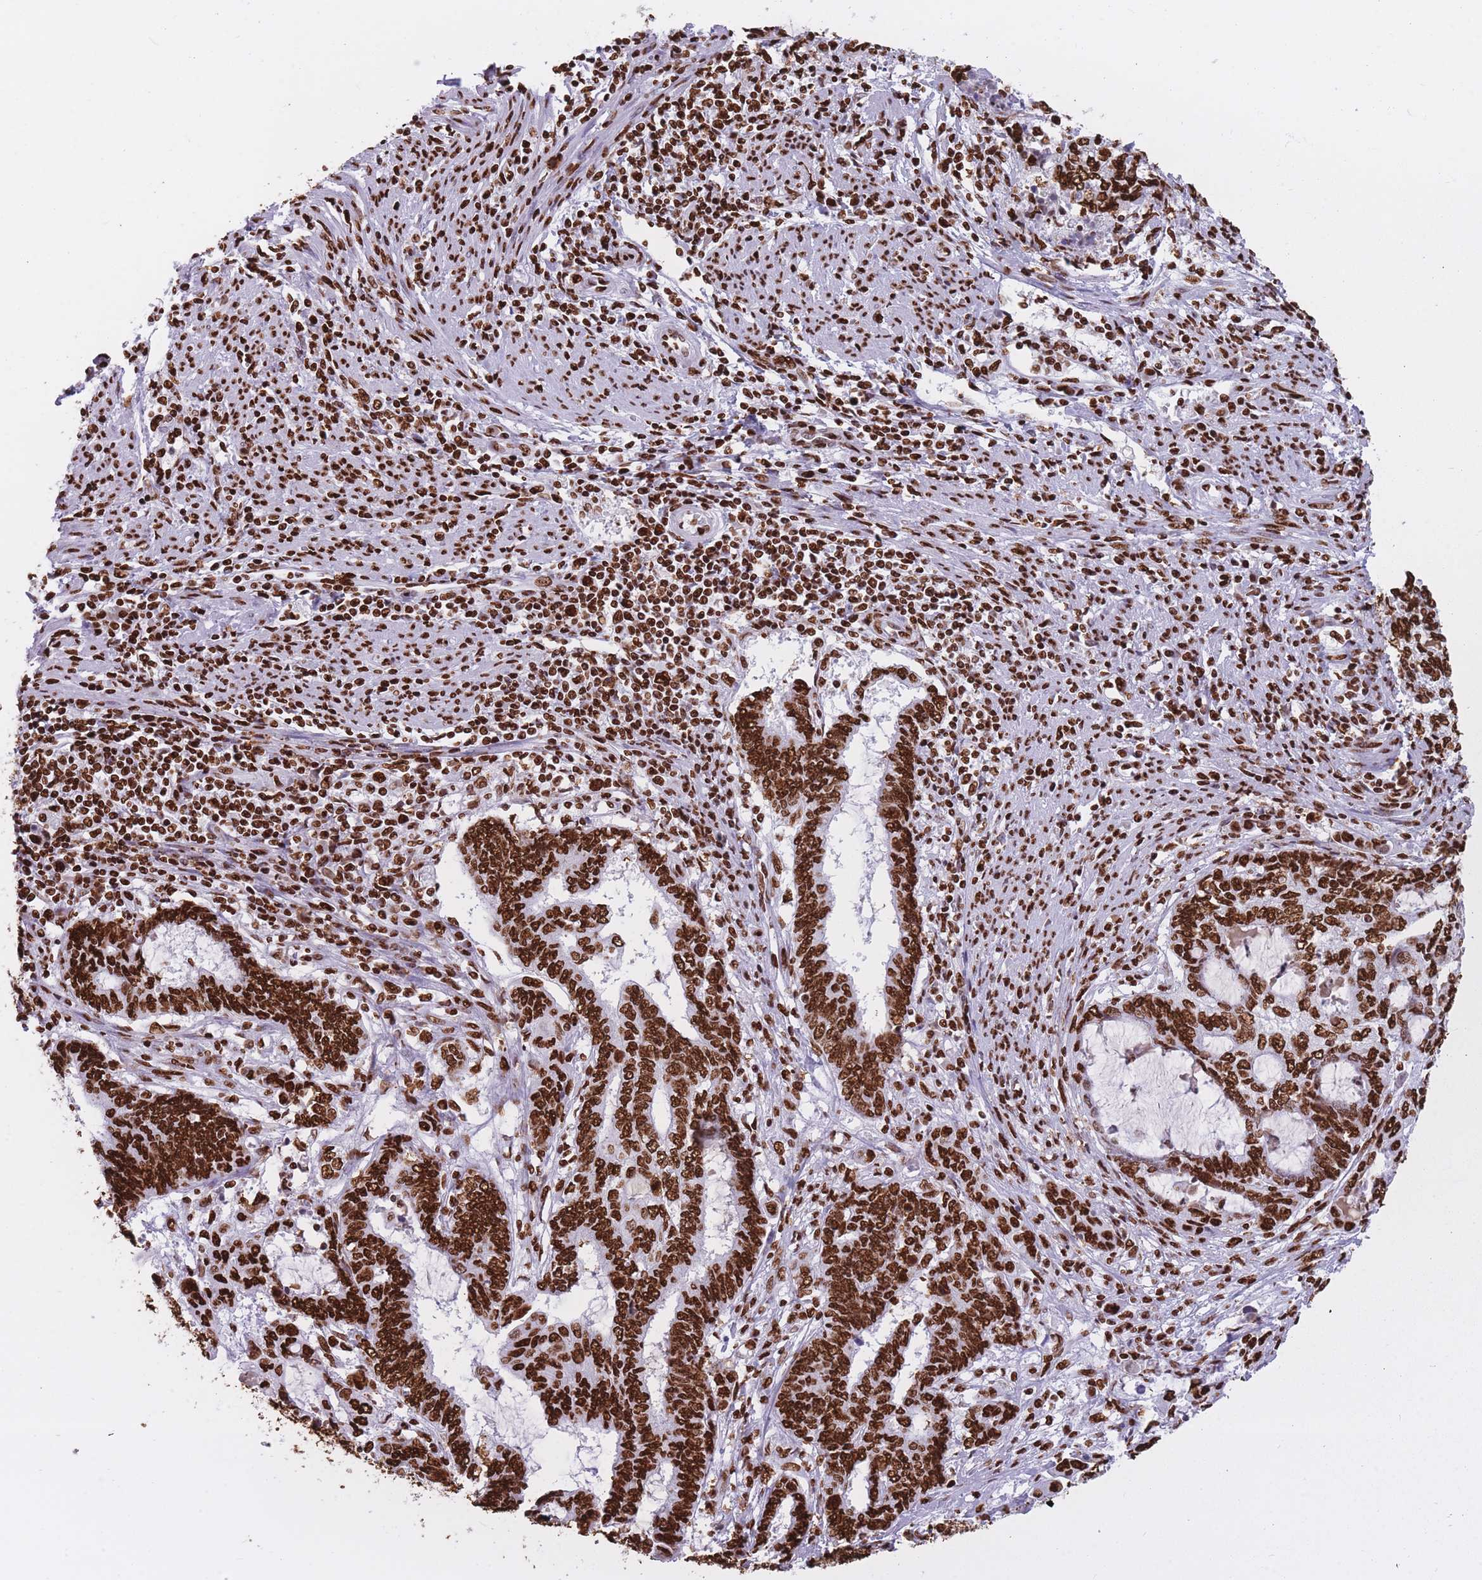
{"staining": {"intensity": "strong", "quantity": ">75%", "location": "nuclear"}, "tissue": "endometrial cancer", "cell_type": "Tumor cells", "image_type": "cancer", "snomed": [{"axis": "morphology", "description": "Adenocarcinoma, NOS"}, {"axis": "topography", "description": "Uterus"}, {"axis": "topography", "description": "Endometrium"}], "caption": "This micrograph demonstrates immunohistochemistry staining of endometrial cancer, with high strong nuclear expression in approximately >75% of tumor cells.", "gene": "HNRNPUL1", "patient": {"sex": "female", "age": 70}}